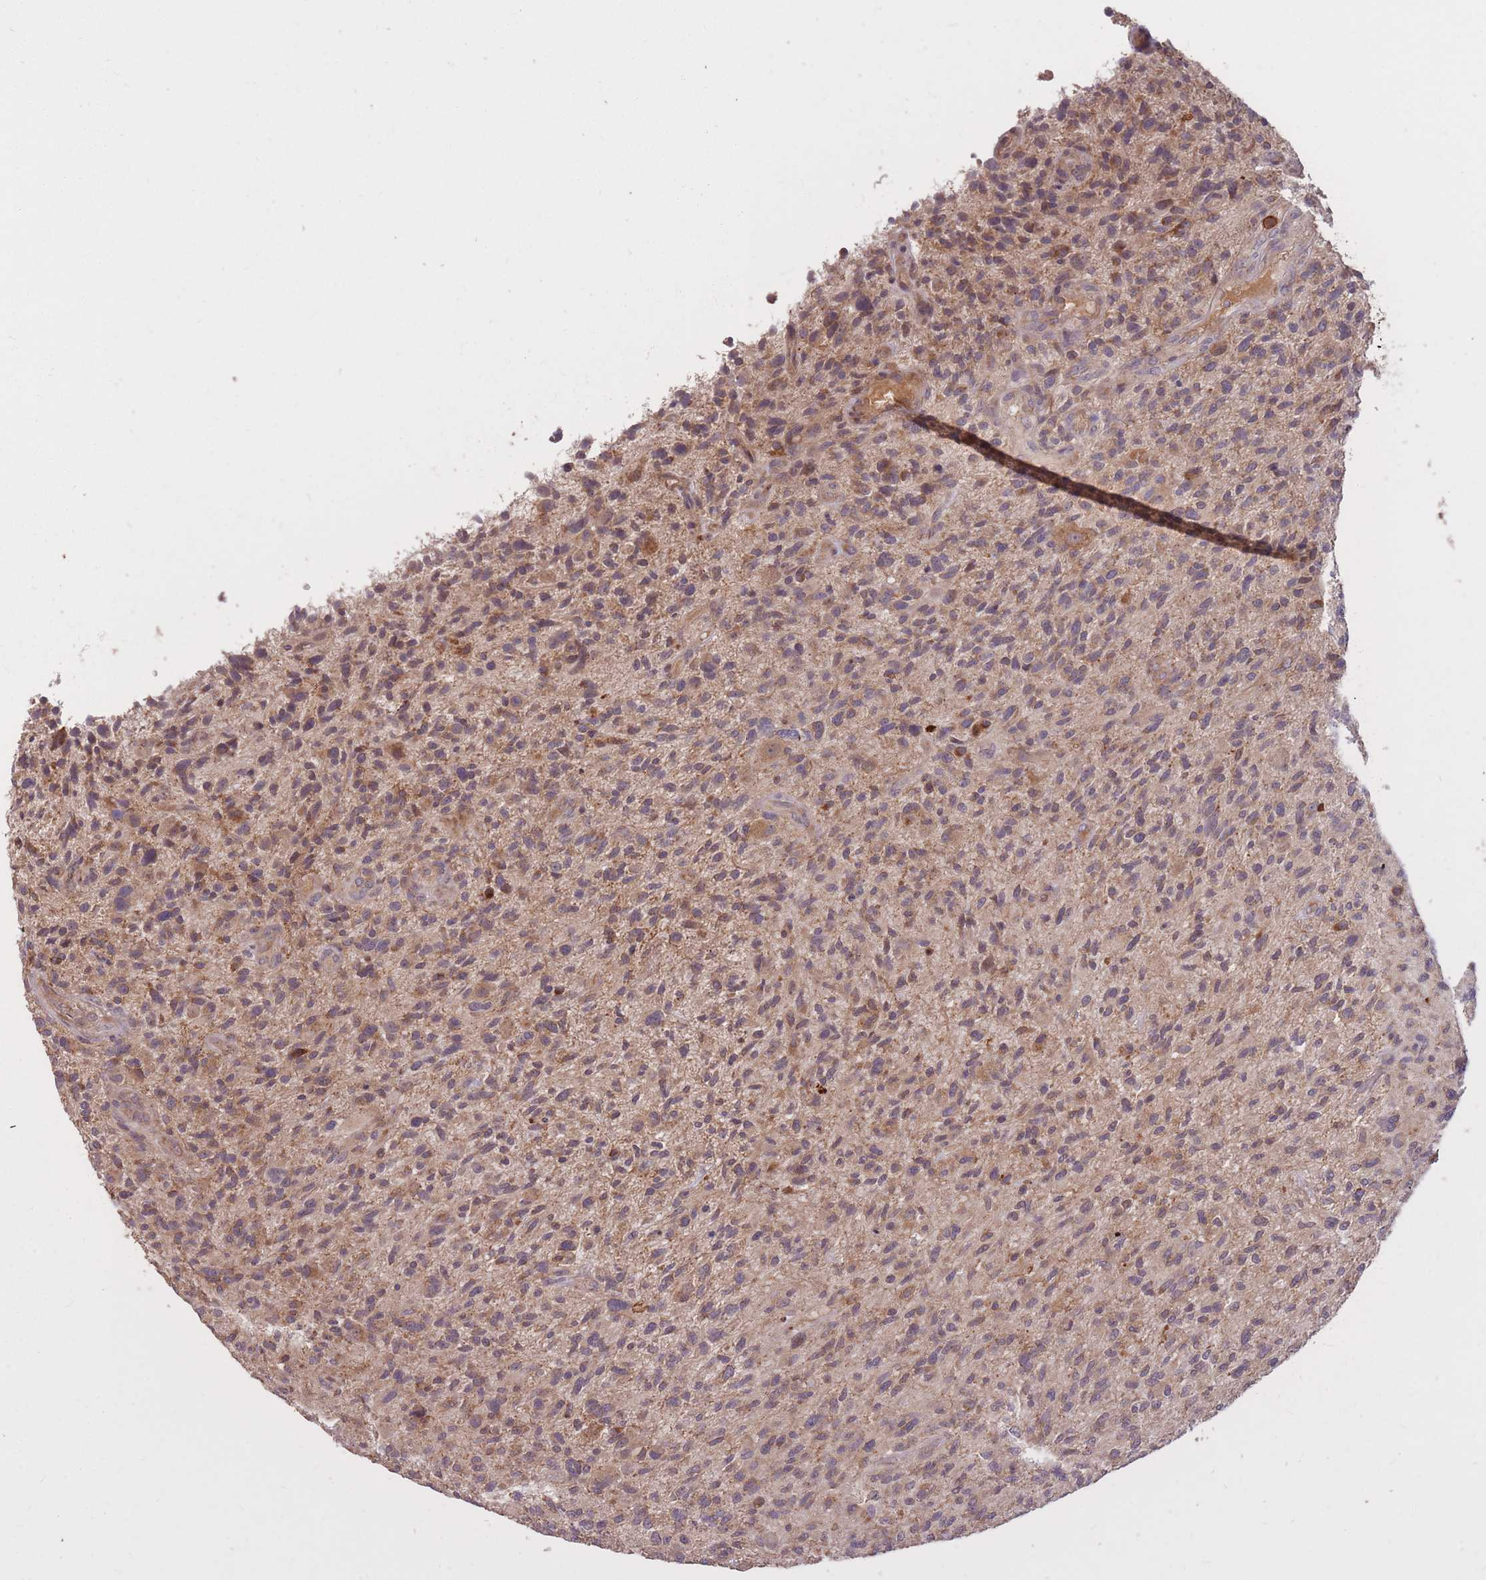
{"staining": {"intensity": "moderate", "quantity": "25%-75%", "location": "cytoplasmic/membranous"}, "tissue": "glioma", "cell_type": "Tumor cells", "image_type": "cancer", "snomed": [{"axis": "morphology", "description": "Glioma, malignant, High grade"}, {"axis": "topography", "description": "Brain"}], "caption": "Immunohistochemical staining of malignant glioma (high-grade) displays medium levels of moderate cytoplasmic/membranous protein staining in about 25%-75% of tumor cells.", "gene": "IGF2BP2", "patient": {"sex": "male", "age": 47}}